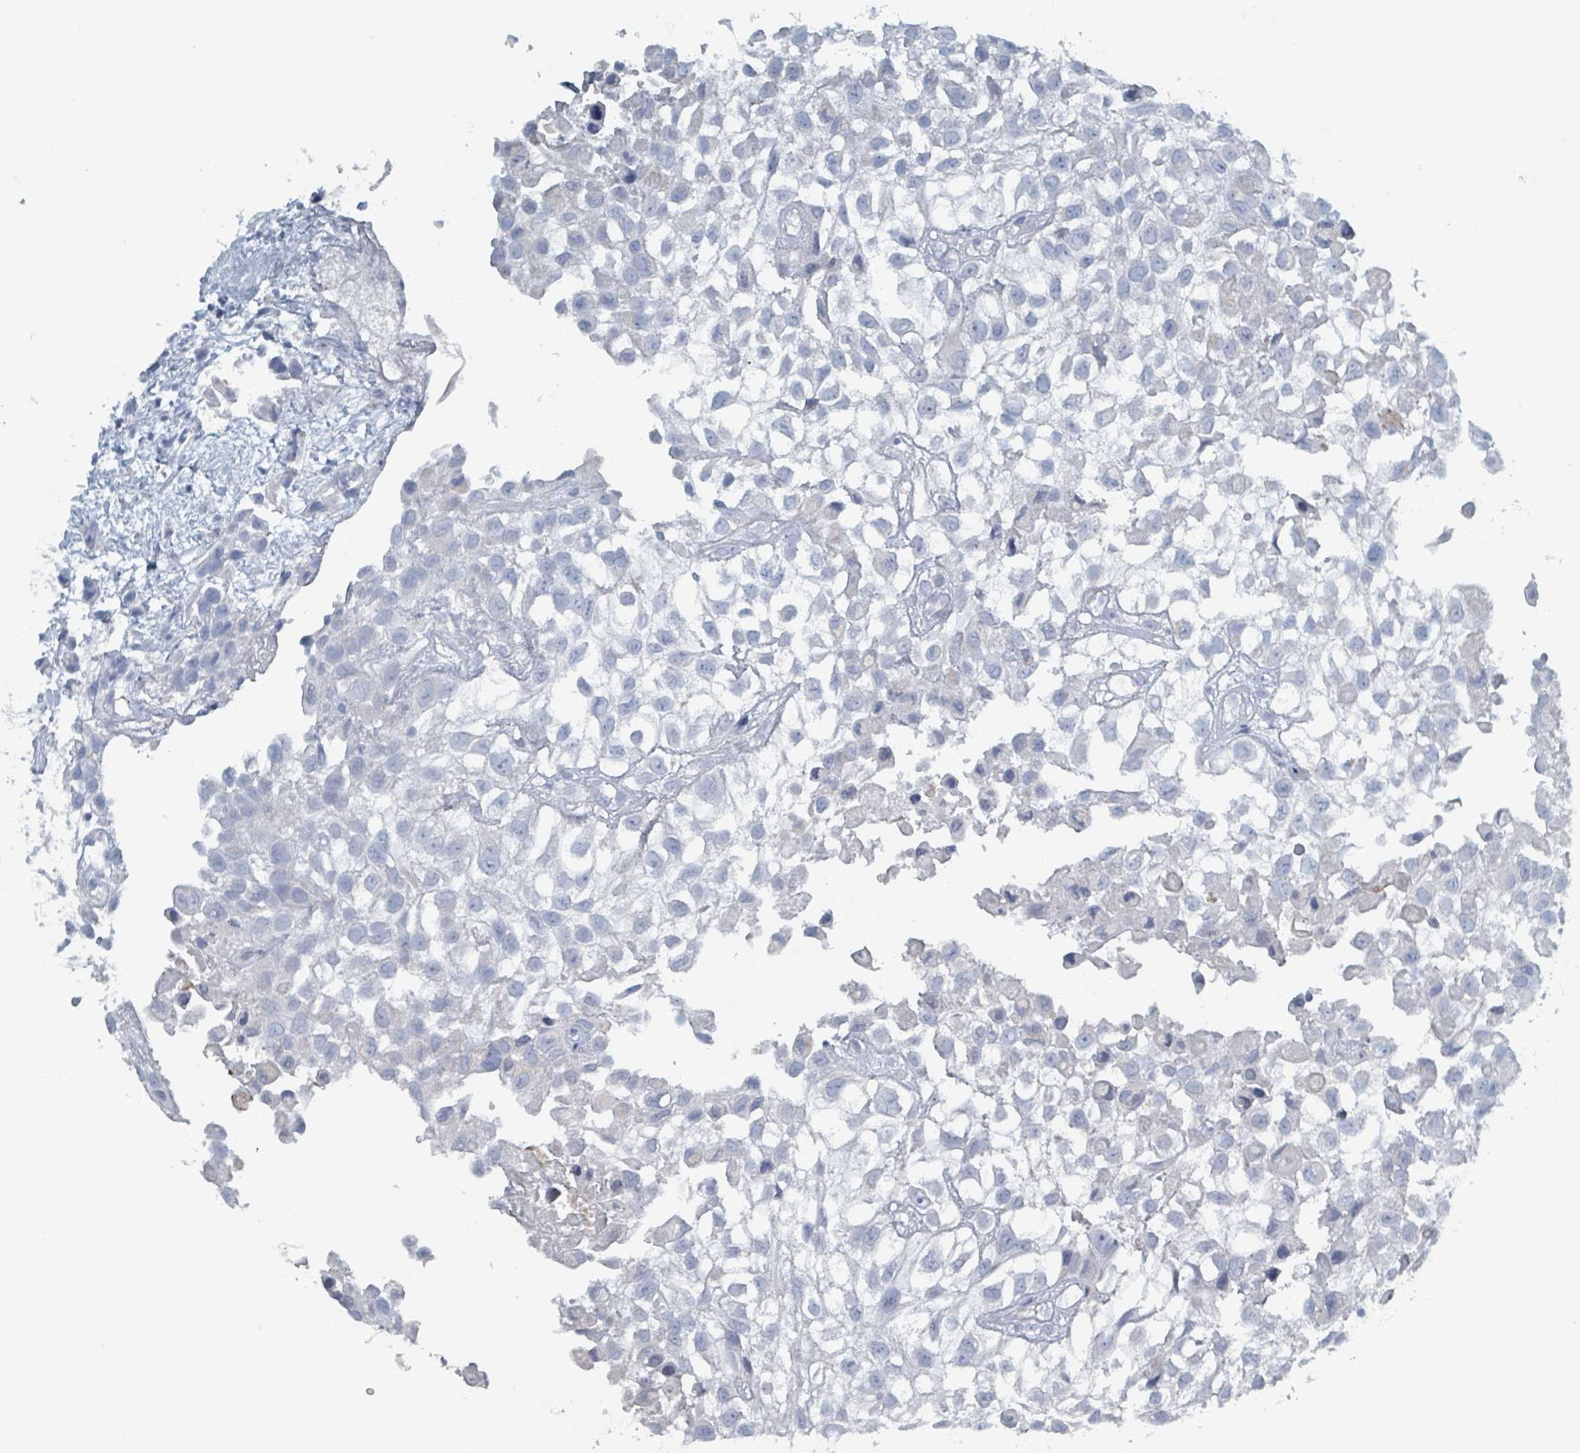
{"staining": {"intensity": "negative", "quantity": "none", "location": "none"}, "tissue": "urothelial cancer", "cell_type": "Tumor cells", "image_type": "cancer", "snomed": [{"axis": "morphology", "description": "Urothelial carcinoma, High grade"}, {"axis": "topography", "description": "Urinary bladder"}], "caption": "High magnification brightfield microscopy of urothelial cancer stained with DAB (brown) and counterstained with hematoxylin (blue): tumor cells show no significant positivity. (DAB immunohistochemistry, high magnification).", "gene": "HEATR5A", "patient": {"sex": "male", "age": 56}}